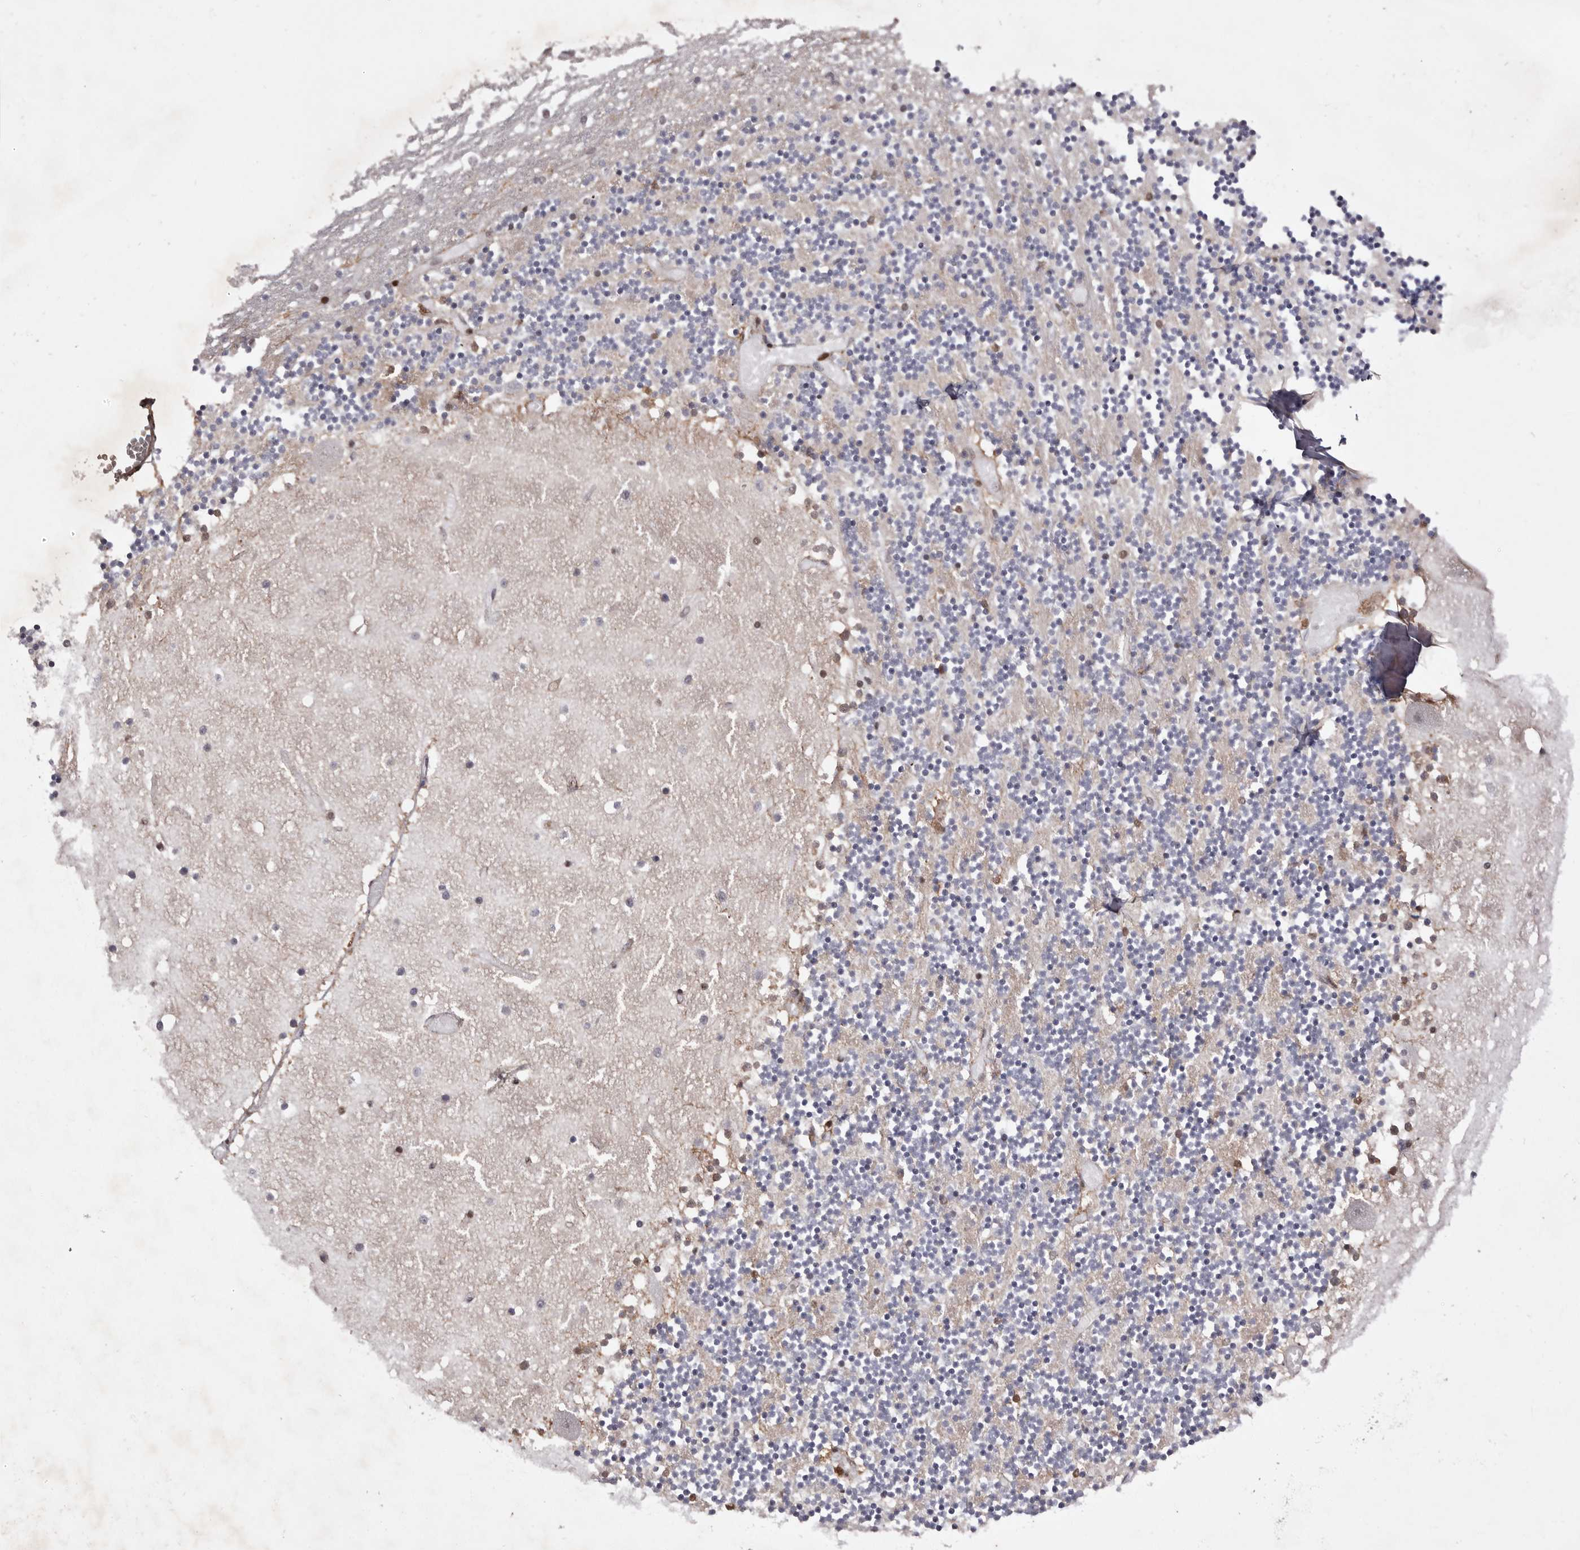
{"staining": {"intensity": "moderate", "quantity": "<25%", "location": "nuclear"}, "tissue": "cerebellum", "cell_type": "Cells in granular layer", "image_type": "normal", "snomed": [{"axis": "morphology", "description": "Normal tissue, NOS"}, {"axis": "topography", "description": "Cerebellum"}], "caption": "Immunohistochemical staining of normal human cerebellum shows <25% levels of moderate nuclear protein expression in approximately <25% of cells in granular layer.", "gene": "FBXO5", "patient": {"sex": "female", "age": 28}}